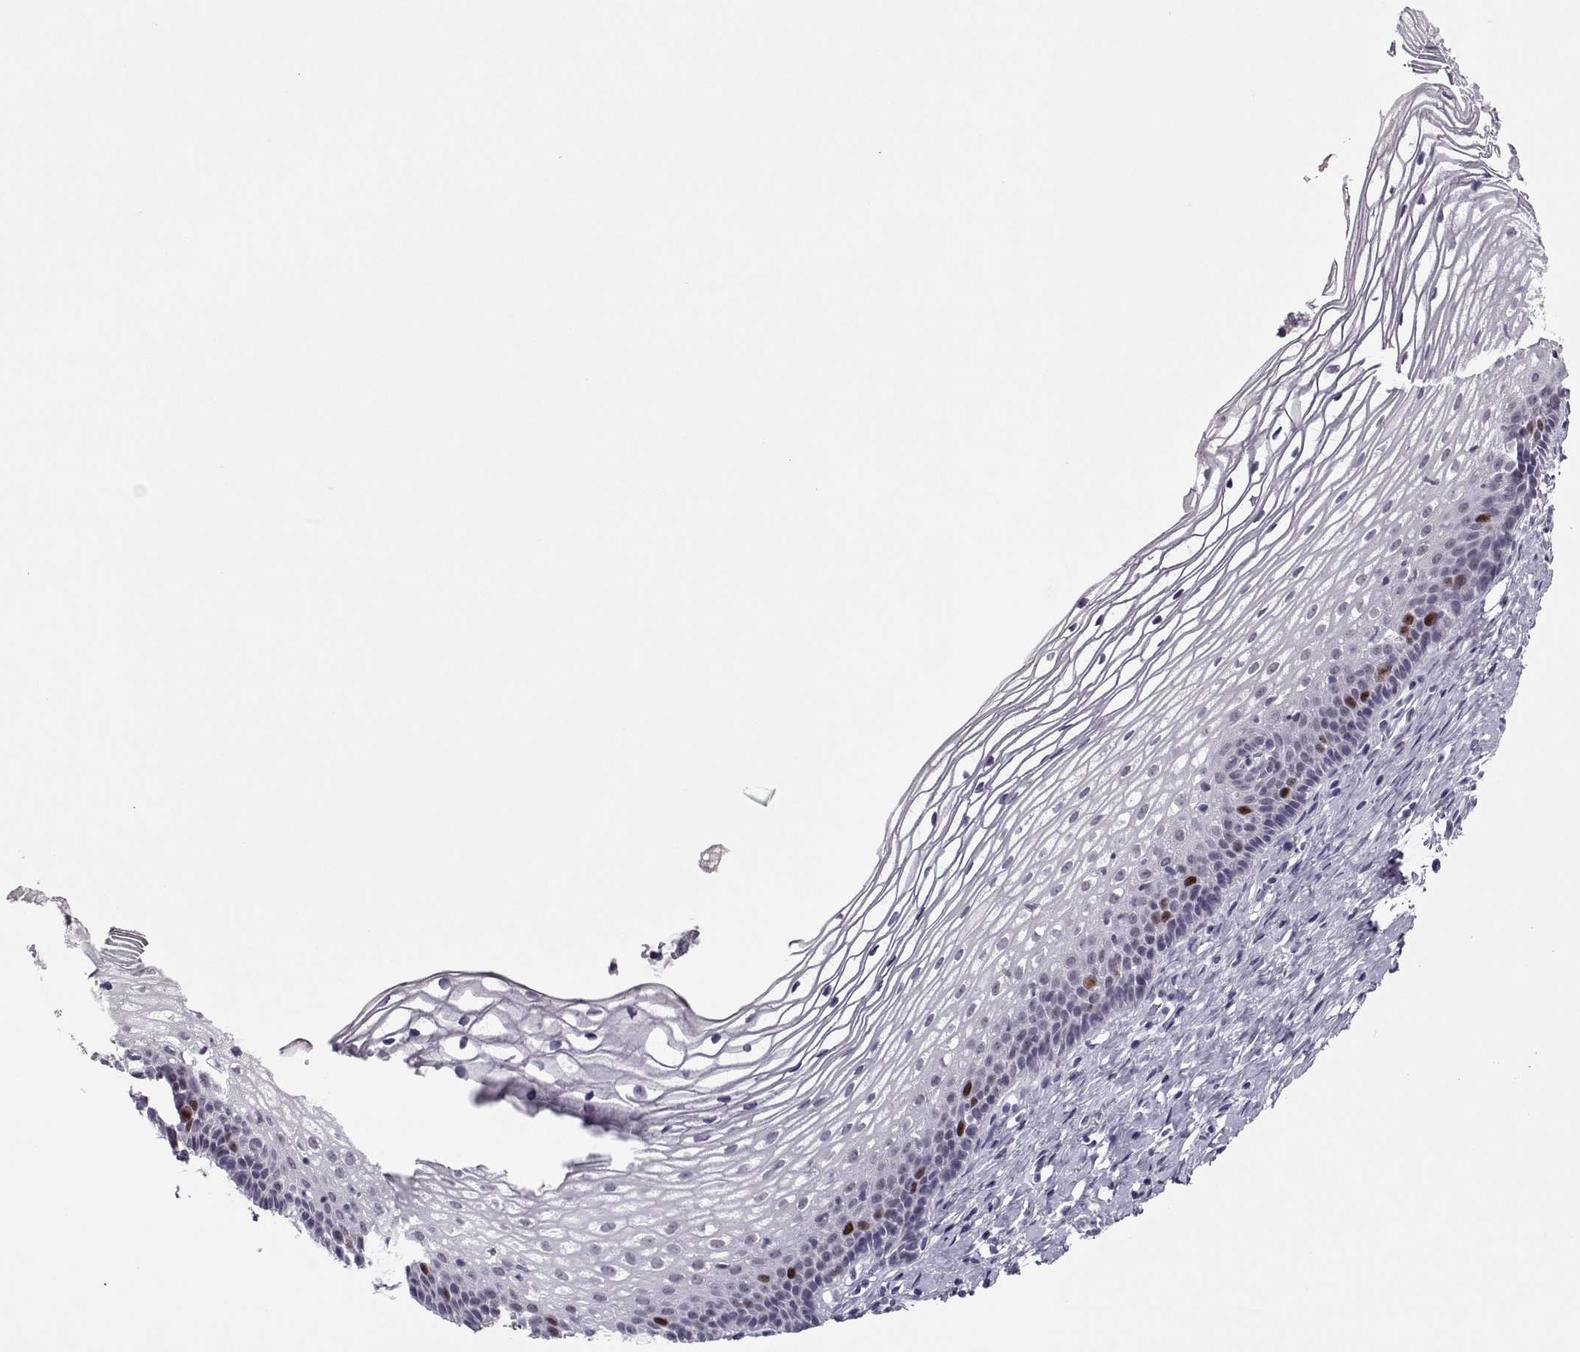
{"staining": {"intensity": "negative", "quantity": "none", "location": "none"}, "tissue": "cervix", "cell_type": "Glandular cells", "image_type": "normal", "snomed": [{"axis": "morphology", "description": "Normal tissue, NOS"}, {"axis": "topography", "description": "Cervix"}], "caption": "A high-resolution image shows IHC staining of unremarkable cervix, which demonstrates no significant positivity in glandular cells. Nuclei are stained in blue.", "gene": "SGO1", "patient": {"sex": "female", "age": 39}}